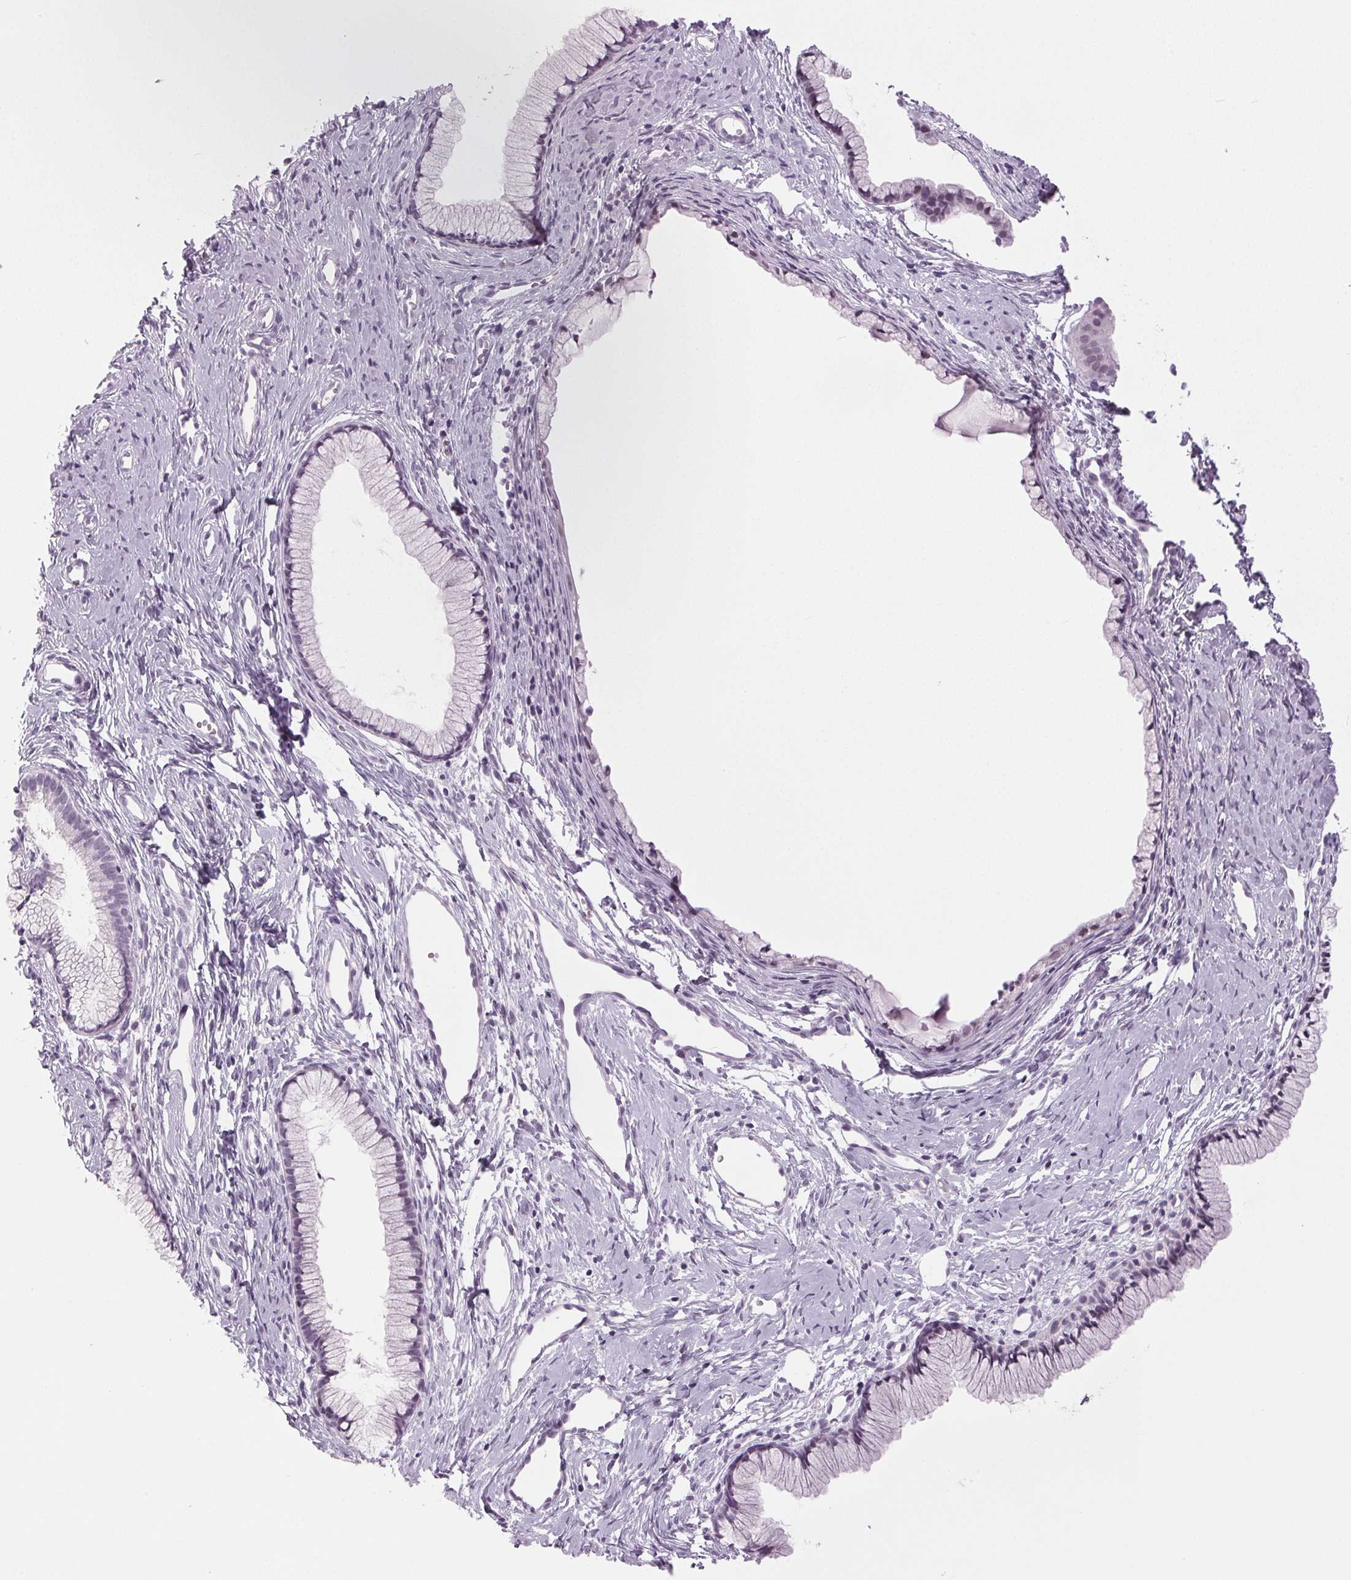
{"staining": {"intensity": "negative", "quantity": "none", "location": "none"}, "tissue": "cervix", "cell_type": "Glandular cells", "image_type": "normal", "snomed": [{"axis": "morphology", "description": "Normal tissue, NOS"}, {"axis": "topography", "description": "Cervix"}], "caption": "Immunohistochemistry (IHC) of unremarkable cervix demonstrates no expression in glandular cells.", "gene": "IGF2BP1", "patient": {"sex": "female", "age": 40}}